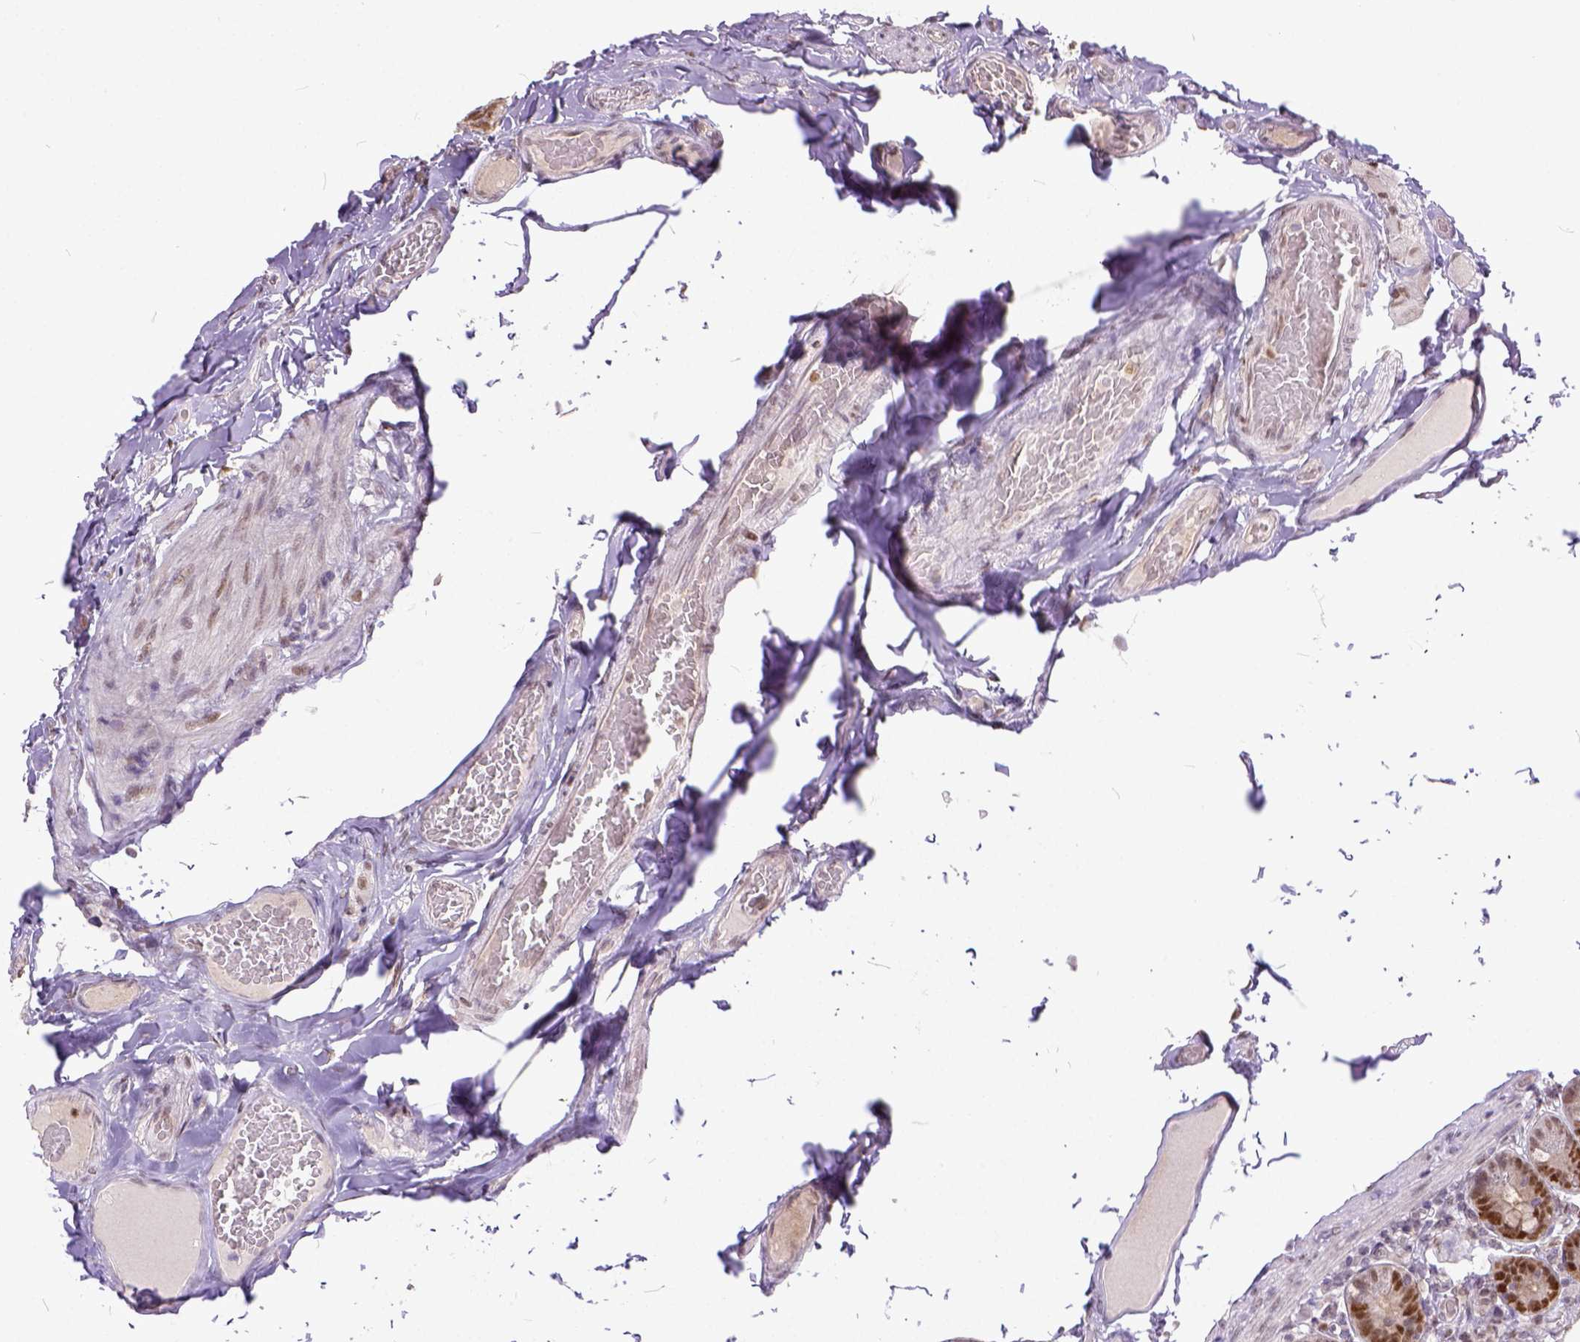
{"staining": {"intensity": "moderate", "quantity": "25%-75%", "location": "nuclear"}, "tissue": "duodenum", "cell_type": "Glandular cells", "image_type": "normal", "snomed": [{"axis": "morphology", "description": "Normal tissue, NOS"}, {"axis": "topography", "description": "Duodenum"}], "caption": "A high-resolution photomicrograph shows immunohistochemistry staining of unremarkable duodenum, which exhibits moderate nuclear positivity in approximately 25%-75% of glandular cells.", "gene": "ERCC1", "patient": {"sex": "female", "age": 62}}